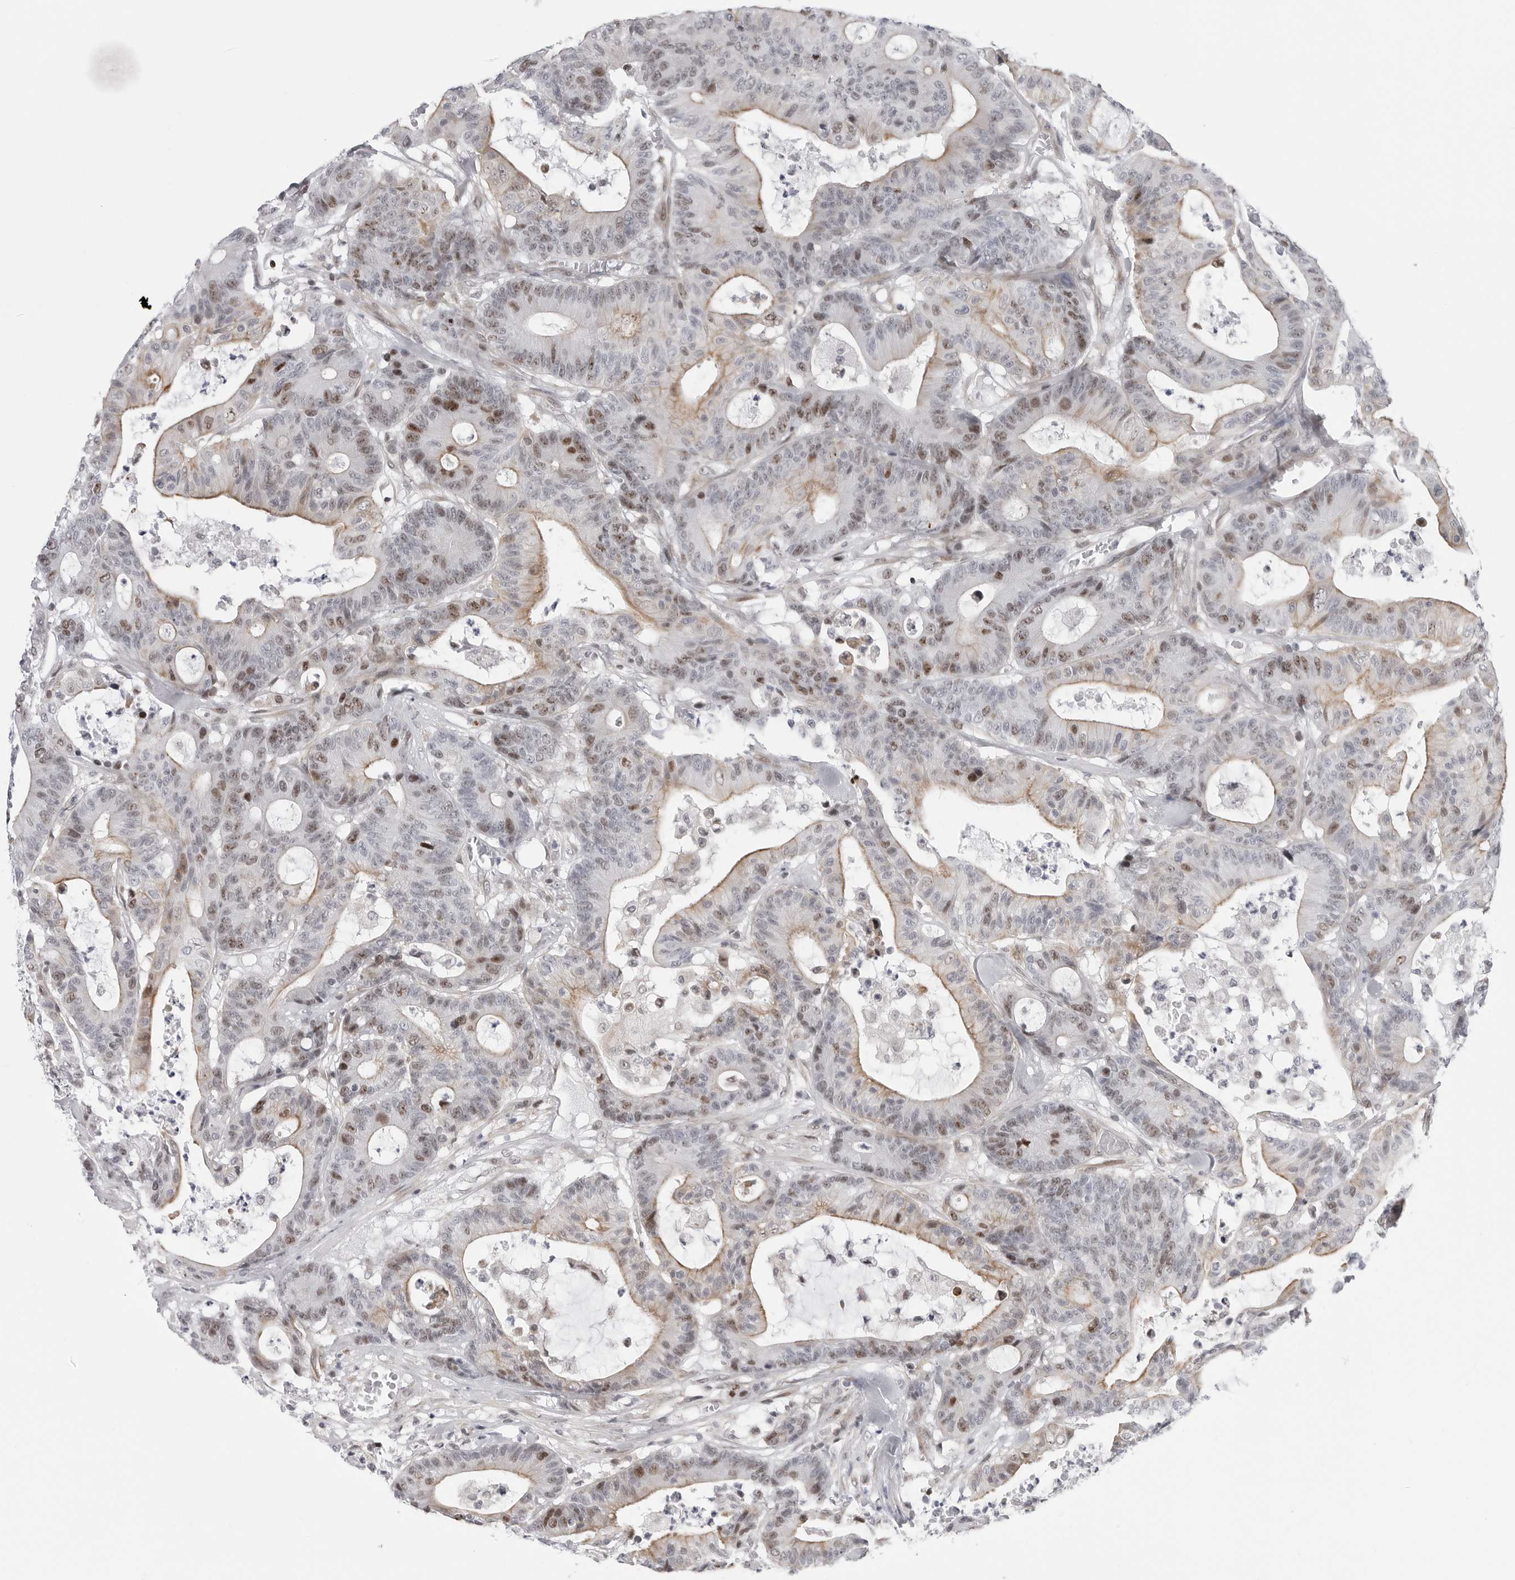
{"staining": {"intensity": "moderate", "quantity": "25%-75%", "location": "cytoplasmic/membranous,nuclear"}, "tissue": "colorectal cancer", "cell_type": "Tumor cells", "image_type": "cancer", "snomed": [{"axis": "morphology", "description": "Adenocarcinoma, NOS"}, {"axis": "topography", "description": "Colon"}], "caption": "An immunohistochemistry image of tumor tissue is shown. Protein staining in brown highlights moderate cytoplasmic/membranous and nuclear positivity in colorectal adenocarcinoma within tumor cells. (IHC, brightfield microscopy, high magnification).", "gene": "FAM135B", "patient": {"sex": "female", "age": 84}}